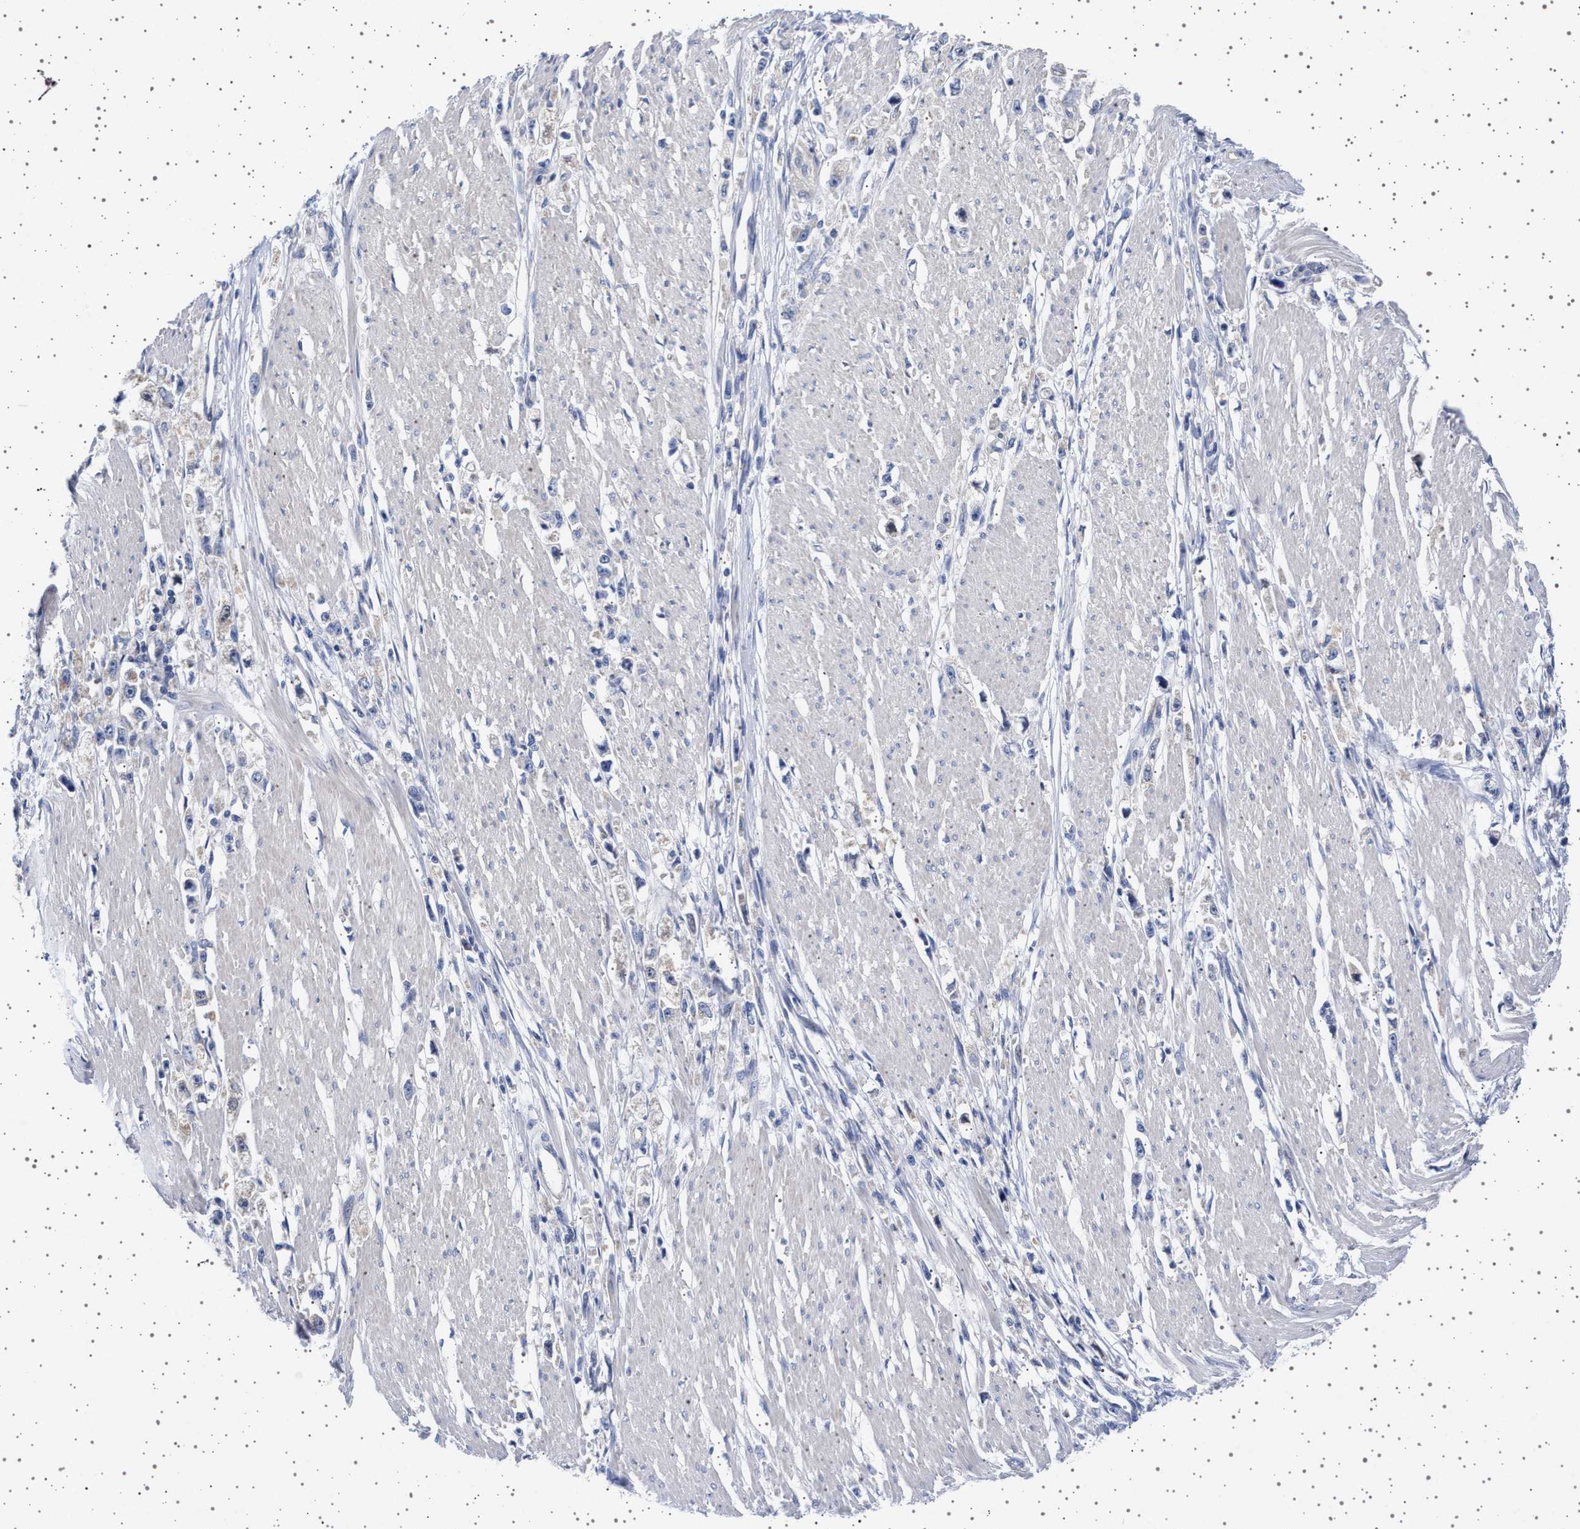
{"staining": {"intensity": "negative", "quantity": "none", "location": "none"}, "tissue": "stomach cancer", "cell_type": "Tumor cells", "image_type": "cancer", "snomed": [{"axis": "morphology", "description": "Adenocarcinoma, NOS"}, {"axis": "topography", "description": "Stomach"}], "caption": "Immunohistochemistry histopathology image of stomach adenocarcinoma stained for a protein (brown), which reveals no positivity in tumor cells.", "gene": "TRMT10B", "patient": {"sex": "female", "age": 59}}